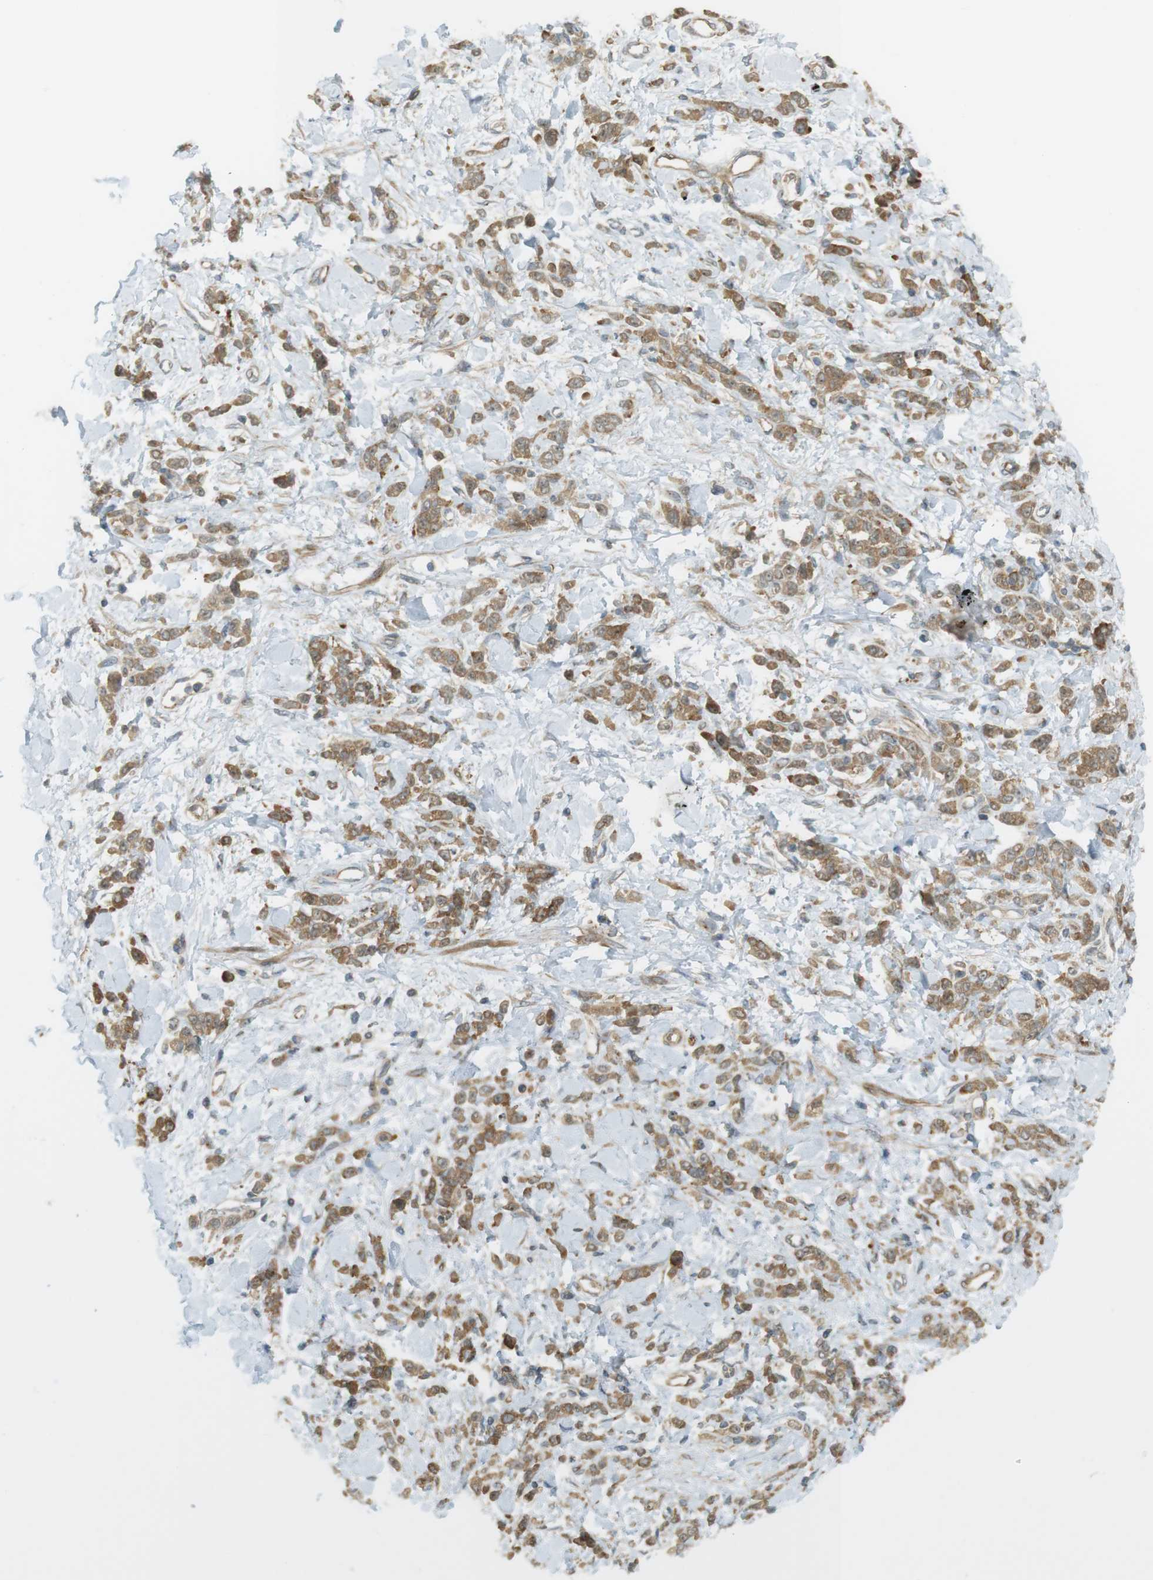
{"staining": {"intensity": "moderate", "quantity": ">75%", "location": "cytoplasmic/membranous,nuclear"}, "tissue": "stomach cancer", "cell_type": "Tumor cells", "image_type": "cancer", "snomed": [{"axis": "morphology", "description": "Normal tissue, NOS"}, {"axis": "morphology", "description": "Adenocarcinoma, NOS"}, {"axis": "topography", "description": "Stomach"}], "caption": "Moderate cytoplasmic/membranous and nuclear protein staining is appreciated in approximately >75% of tumor cells in stomach cancer (adenocarcinoma).", "gene": "PA2G4", "patient": {"sex": "male", "age": 82}}